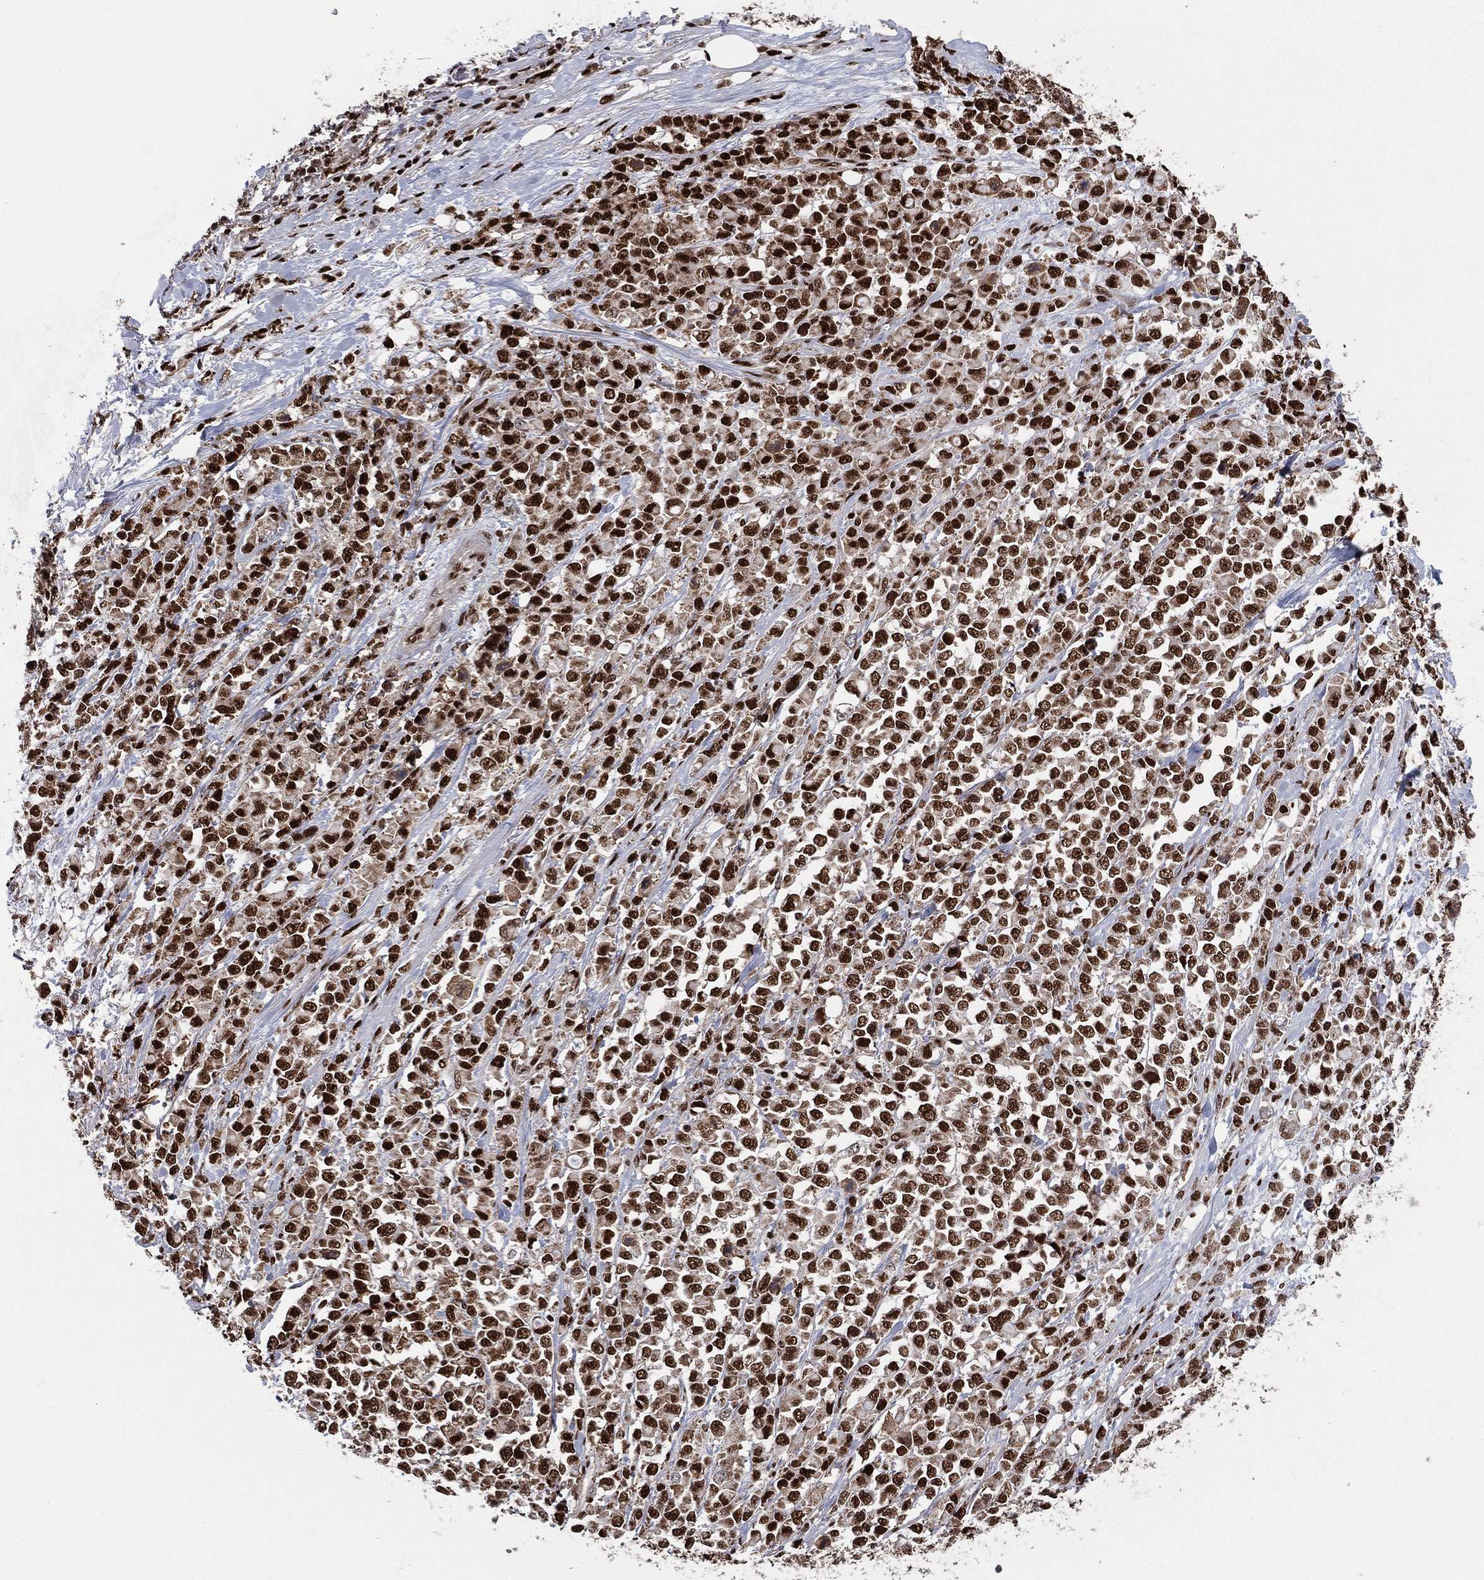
{"staining": {"intensity": "strong", "quantity": ">75%", "location": "nuclear"}, "tissue": "stomach cancer", "cell_type": "Tumor cells", "image_type": "cancer", "snomed": [{"axis": "morphology", "description": "Adenocarcinoma, NOS"}, {"axis": "topography", "description": "Stomach"}], "caption": "High-power microscopy captured an immunohistochemistry (IHC) micrograph of stomach cancer (adenocarcinoma), revealing strong nuclear positivity in about >75% of tumor cells.", "gene": "TP53BP1", "patient": {"sex": "female", "age": 76}}